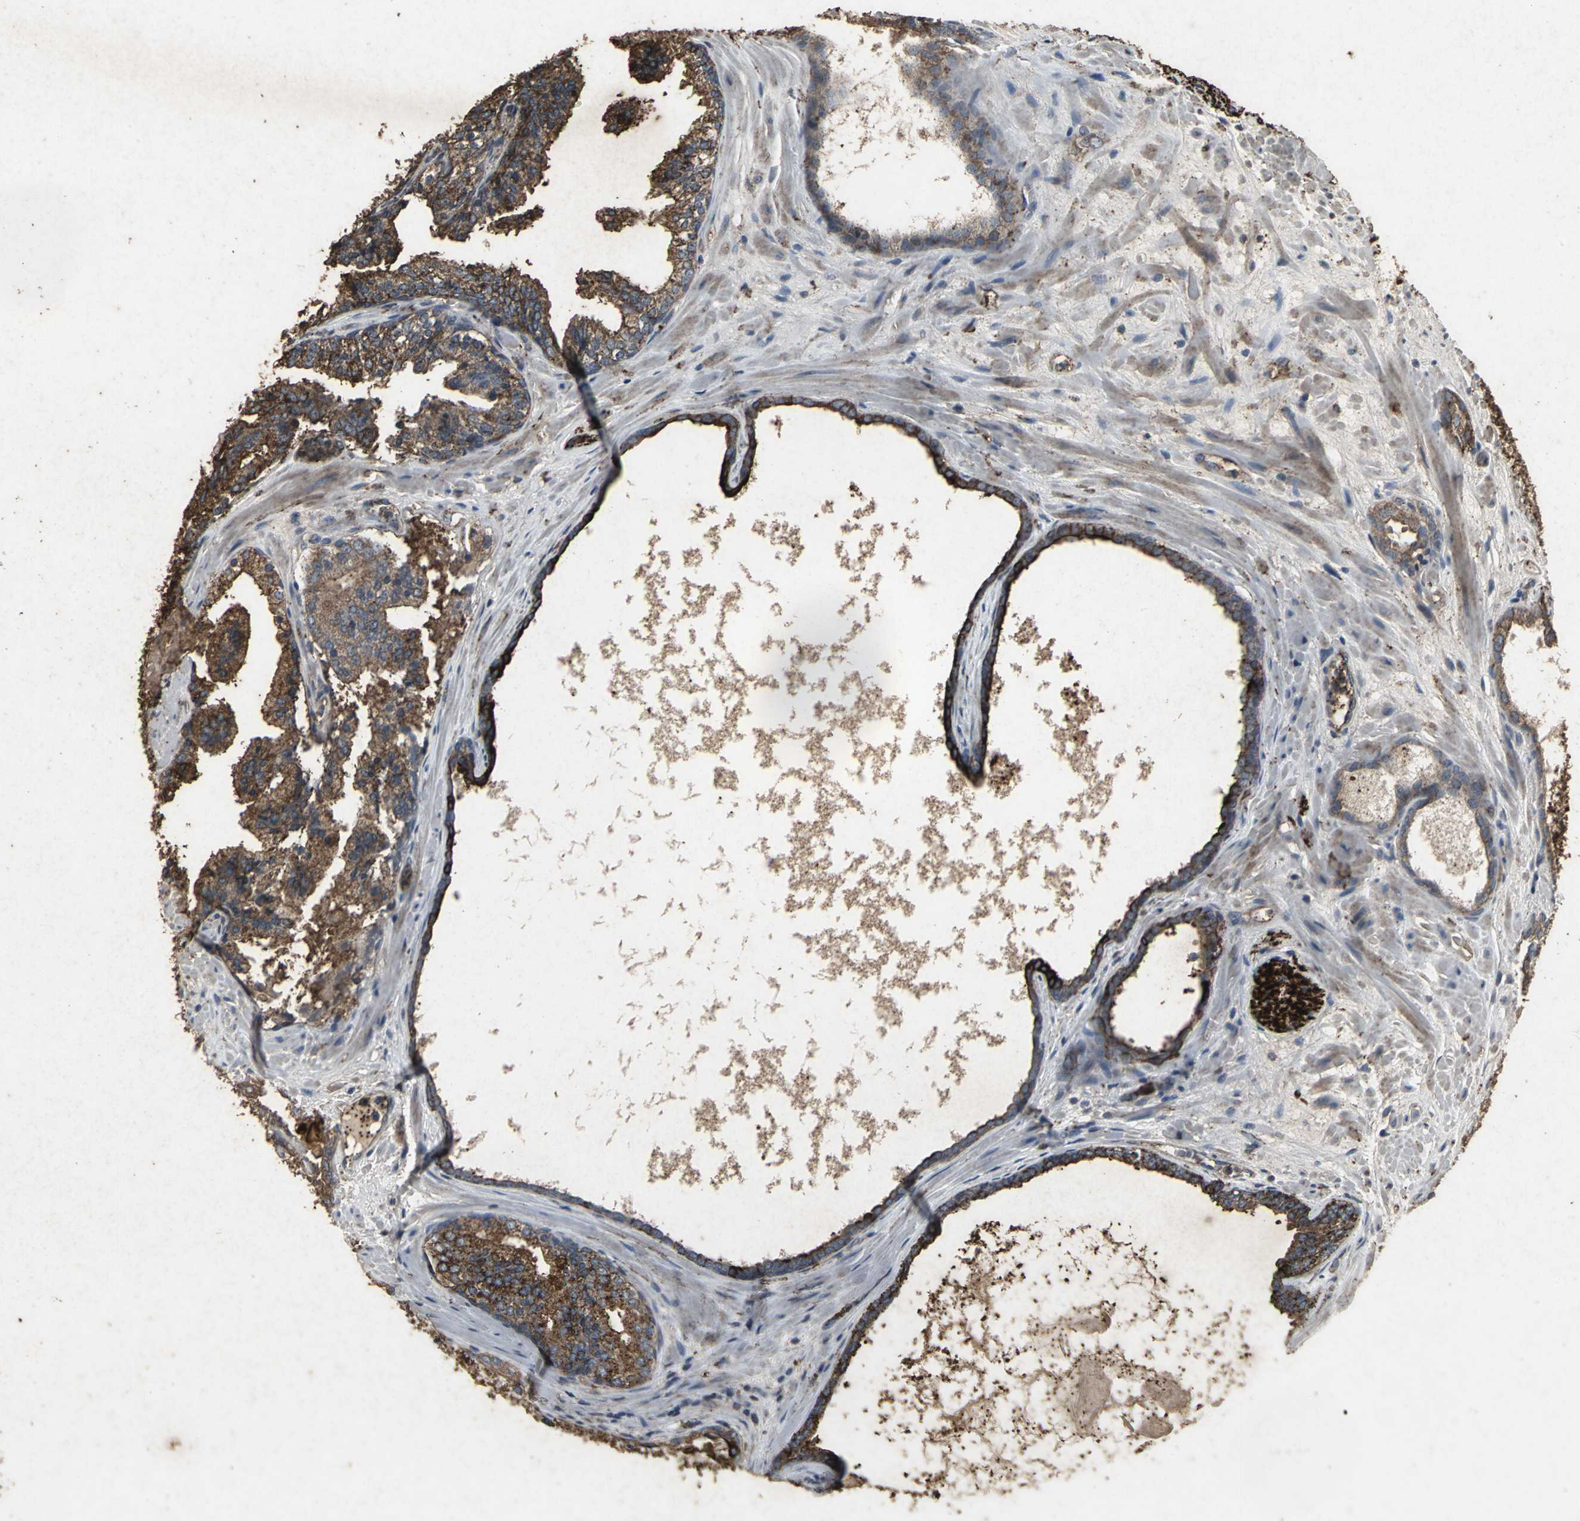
{"staining": {"intensity": "strong", "quantity": ">75%", "location": "cytoplasmic/membranous"}, "tissue": "prostate cancer", "cell_type": "Tumor cells", "image_type": "cancer", "snomed": [{"axis": "morphology", "description": "Adenocarcinoma, High grade"}, {"axis": "topography", "description": "Prostate"}], "caption": "Prostate high-grade adenocarcinoma stained for a protein (brown) reveals strong cytoplasmic/membranous positive expression in approximately >75% of tumor cells.", "gene": "CCR9", "patient": {"sex": "male", "age": 68}}